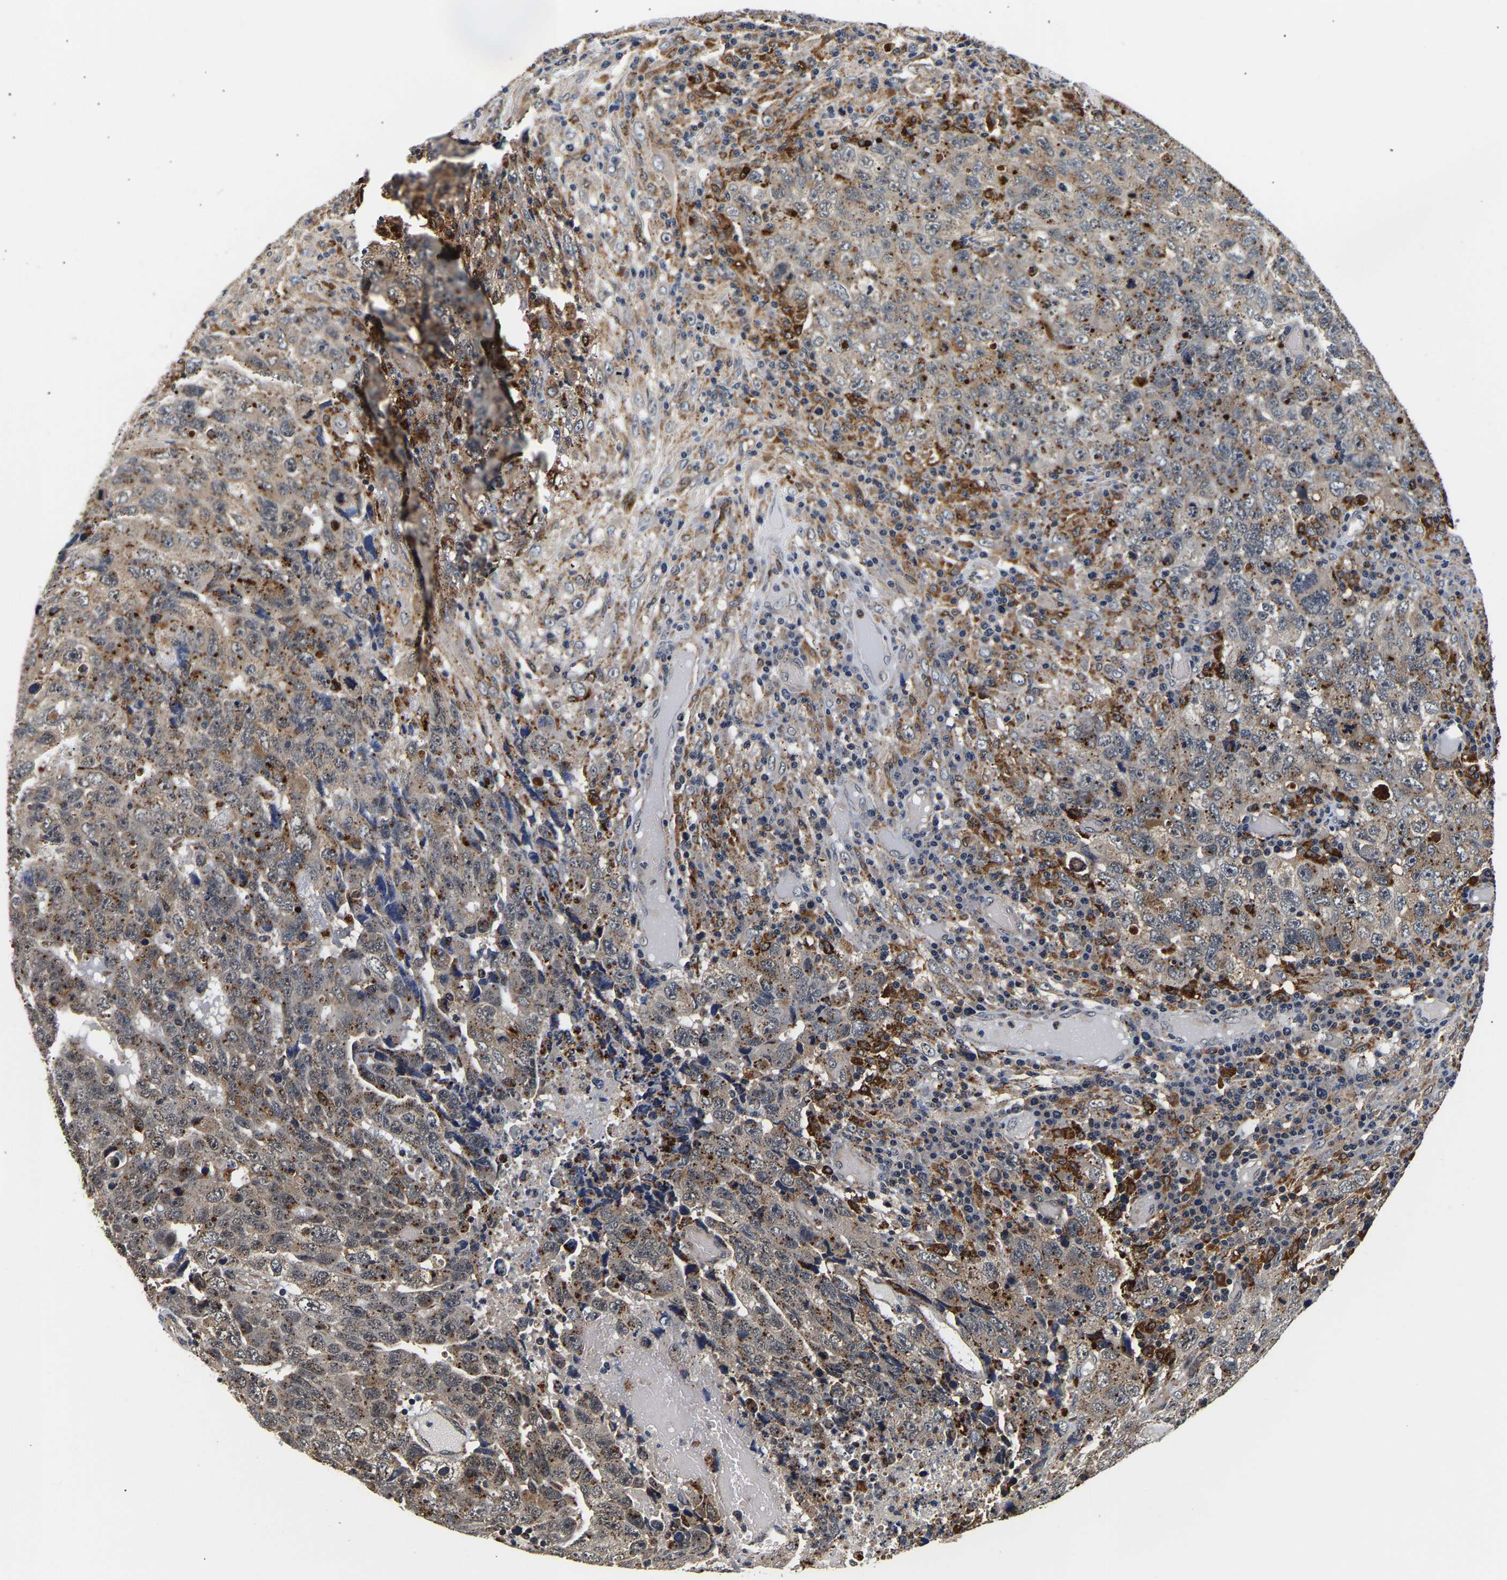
{"staining": {"intensity": "weak", "quantity": "25%-75%", "location": "cytoplasmic/membranous"}, "tissue": "testis cancer", "cell_type": "Tumor cells", "image_type": "cancer", "snomed": [{"axis": "morphology", "description": "Necrosis, NOS"}, {"axis": "morphology", "description": "Carcinoma, Embryonal, NOS"}, {"axis": "topography", "description": "Testis"}], "caption": "Tumor cells demonstrate low levels of weak cytoplasmic/membranous expression in about 25%-75% of cells in testis cancer.", "gene": "SMU1", "patient": {"sex": "male", "age": 19}}